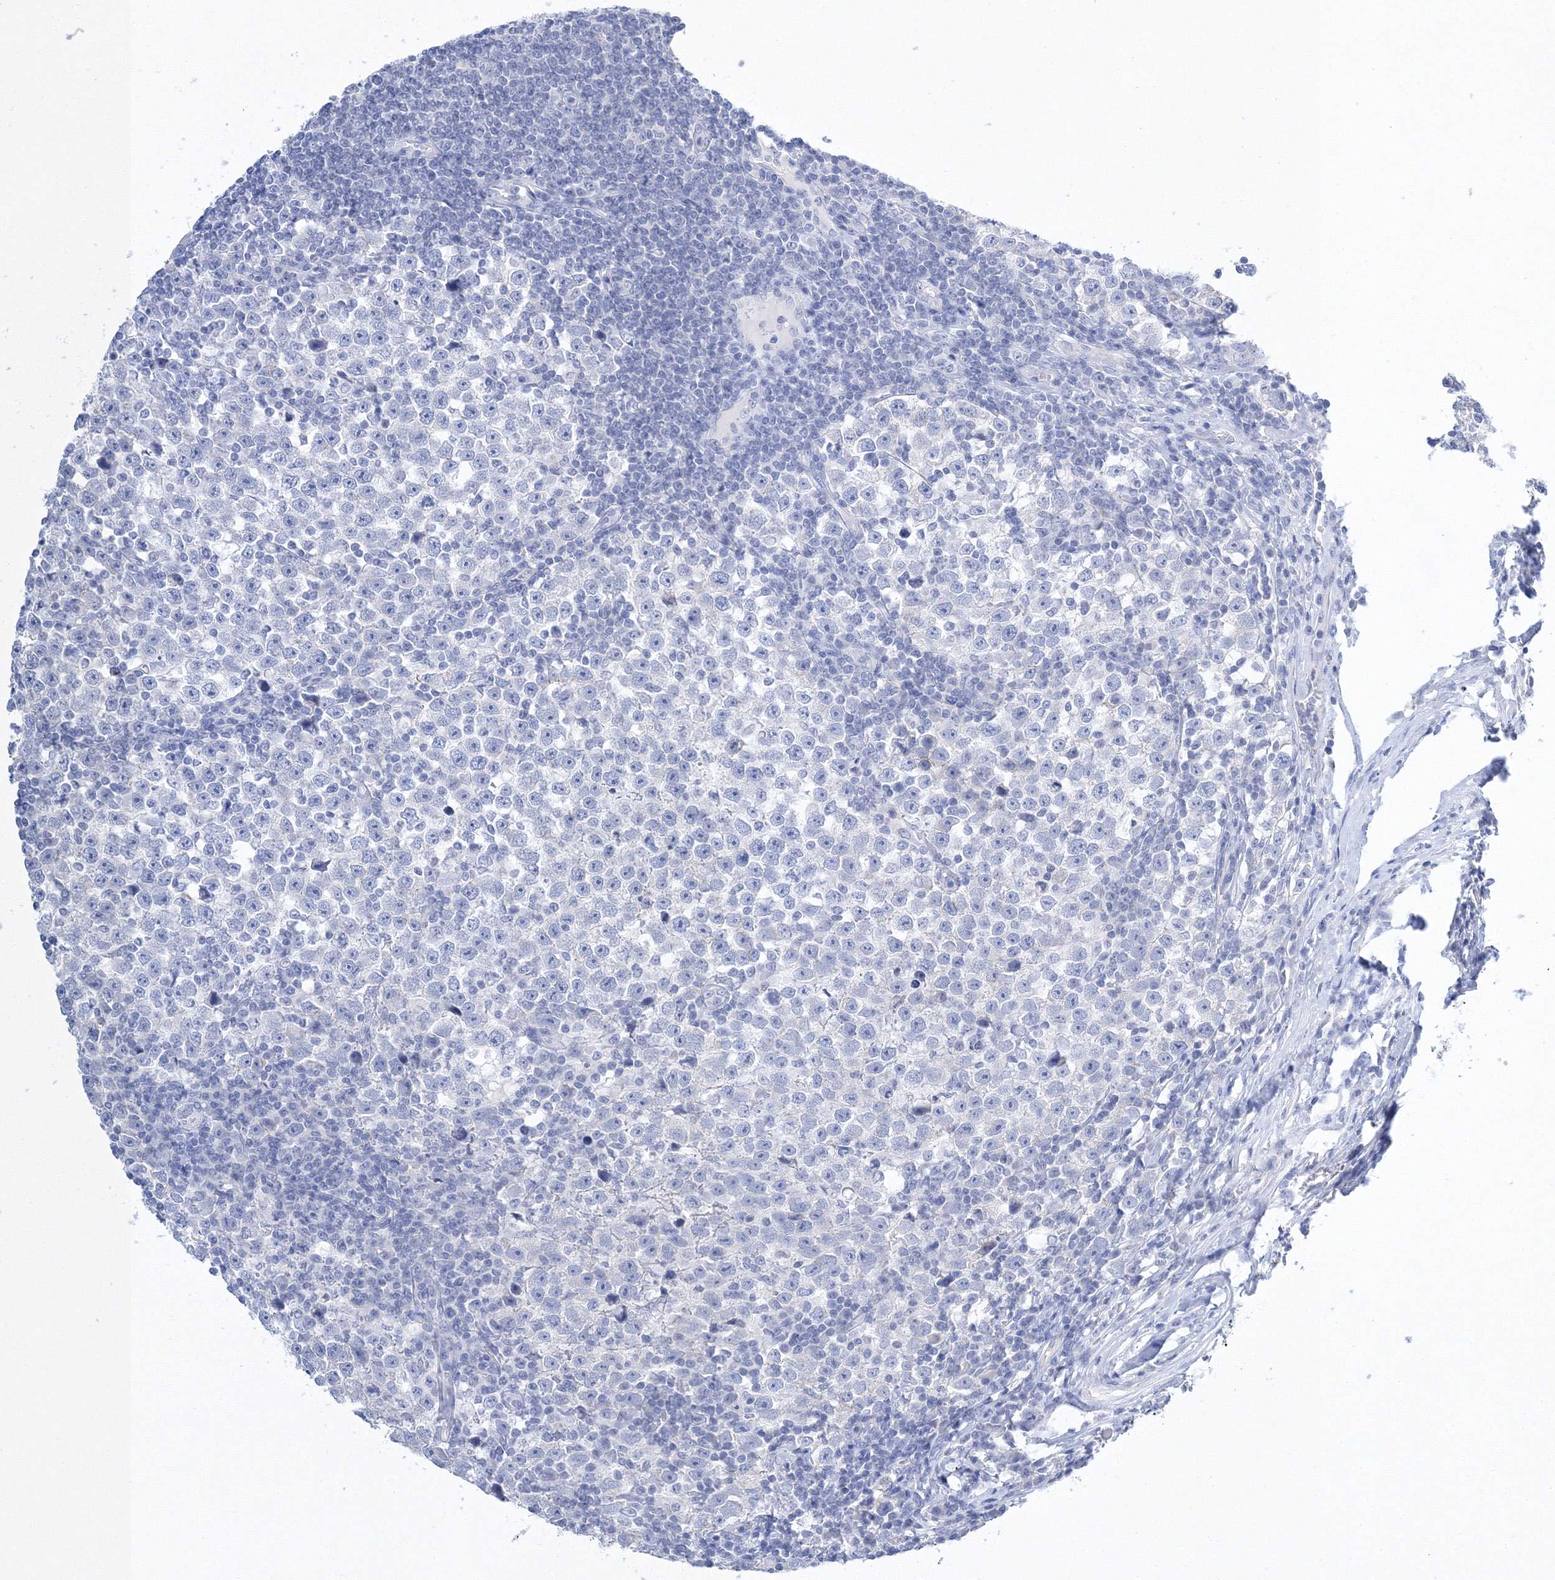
{"staining": {"intensity": "negative", "quantity": "none", "location": "none"}, "tissue": "testis cancer", "cell_type": "Tumor cells", "image_type": "cancer", "snomed": [{"axis": "morphology", "description": "Normal tissue, NOS"}, {"axis": "morphology", "description": "Seminoma, NOS"}, {"axis": "topography", "description": "Testis"}], "caption": "Testis cancer (seminoma) stained for a protein using IHC exhibits no staining tumor cells.", "gene": "AASDH", "patient": {"sex": "male", "age": 43}}